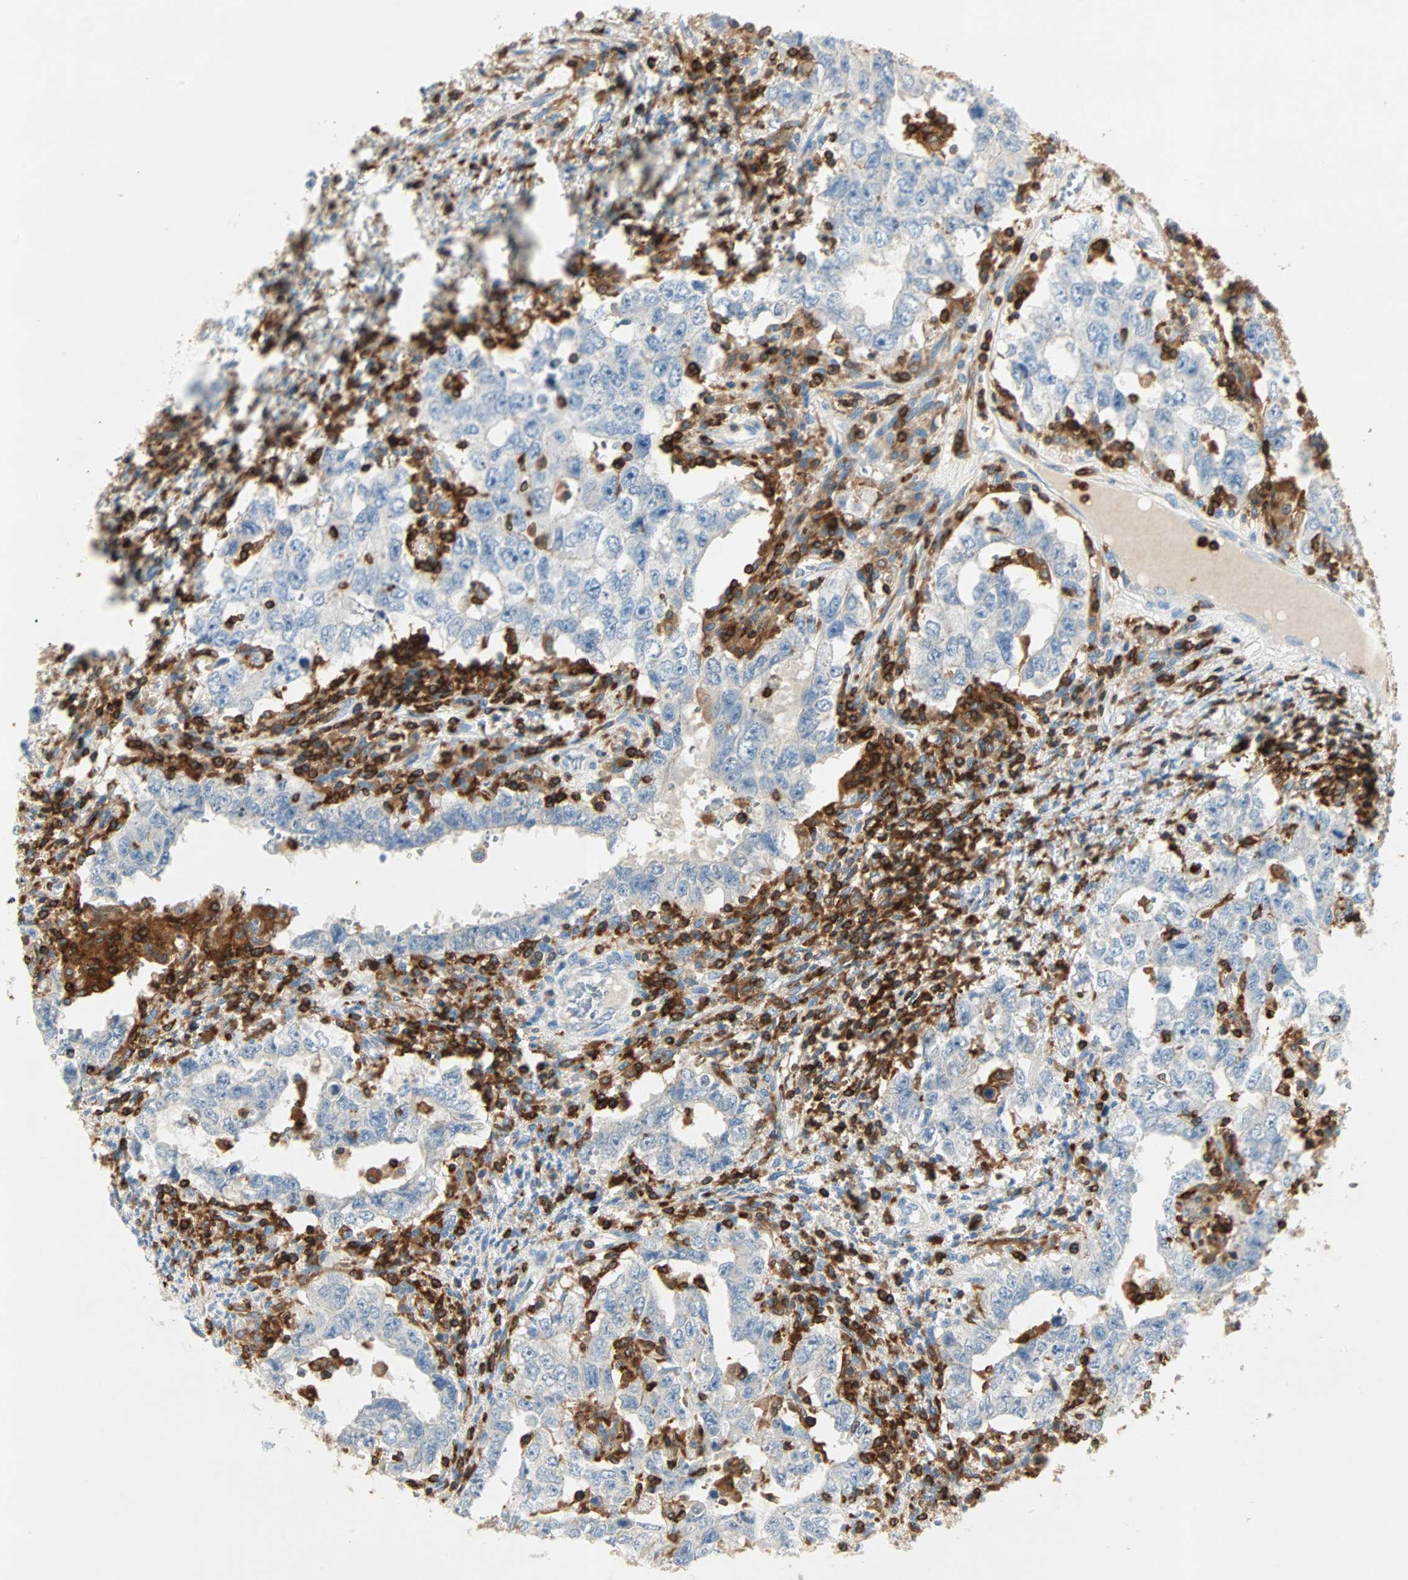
{"staining": {"intensity": "negative", "quantity": "none", "location": "none"}, "tissue": "testis cancer", "cell_type": "Tumor cells", "image_type": "cancer", "snomed": [{"axis": "morphology", "description": "Carcinoma, Embryonal, NOS"}, {"axis": "topography", "description": "Testis"}], "caption": "A high-resolution photomicrograph shows IHC staining of testis embryonal carcinoma, which exhibits no significant positivity in tumor cells. The staining was performed using DAB to visualize the protein expression in brown, while the nuclei were stained in blue with hematoxylin (Magnification: 20x).", "gene": "FMNL1", "patient": {"sex": "male", "age": 26}}